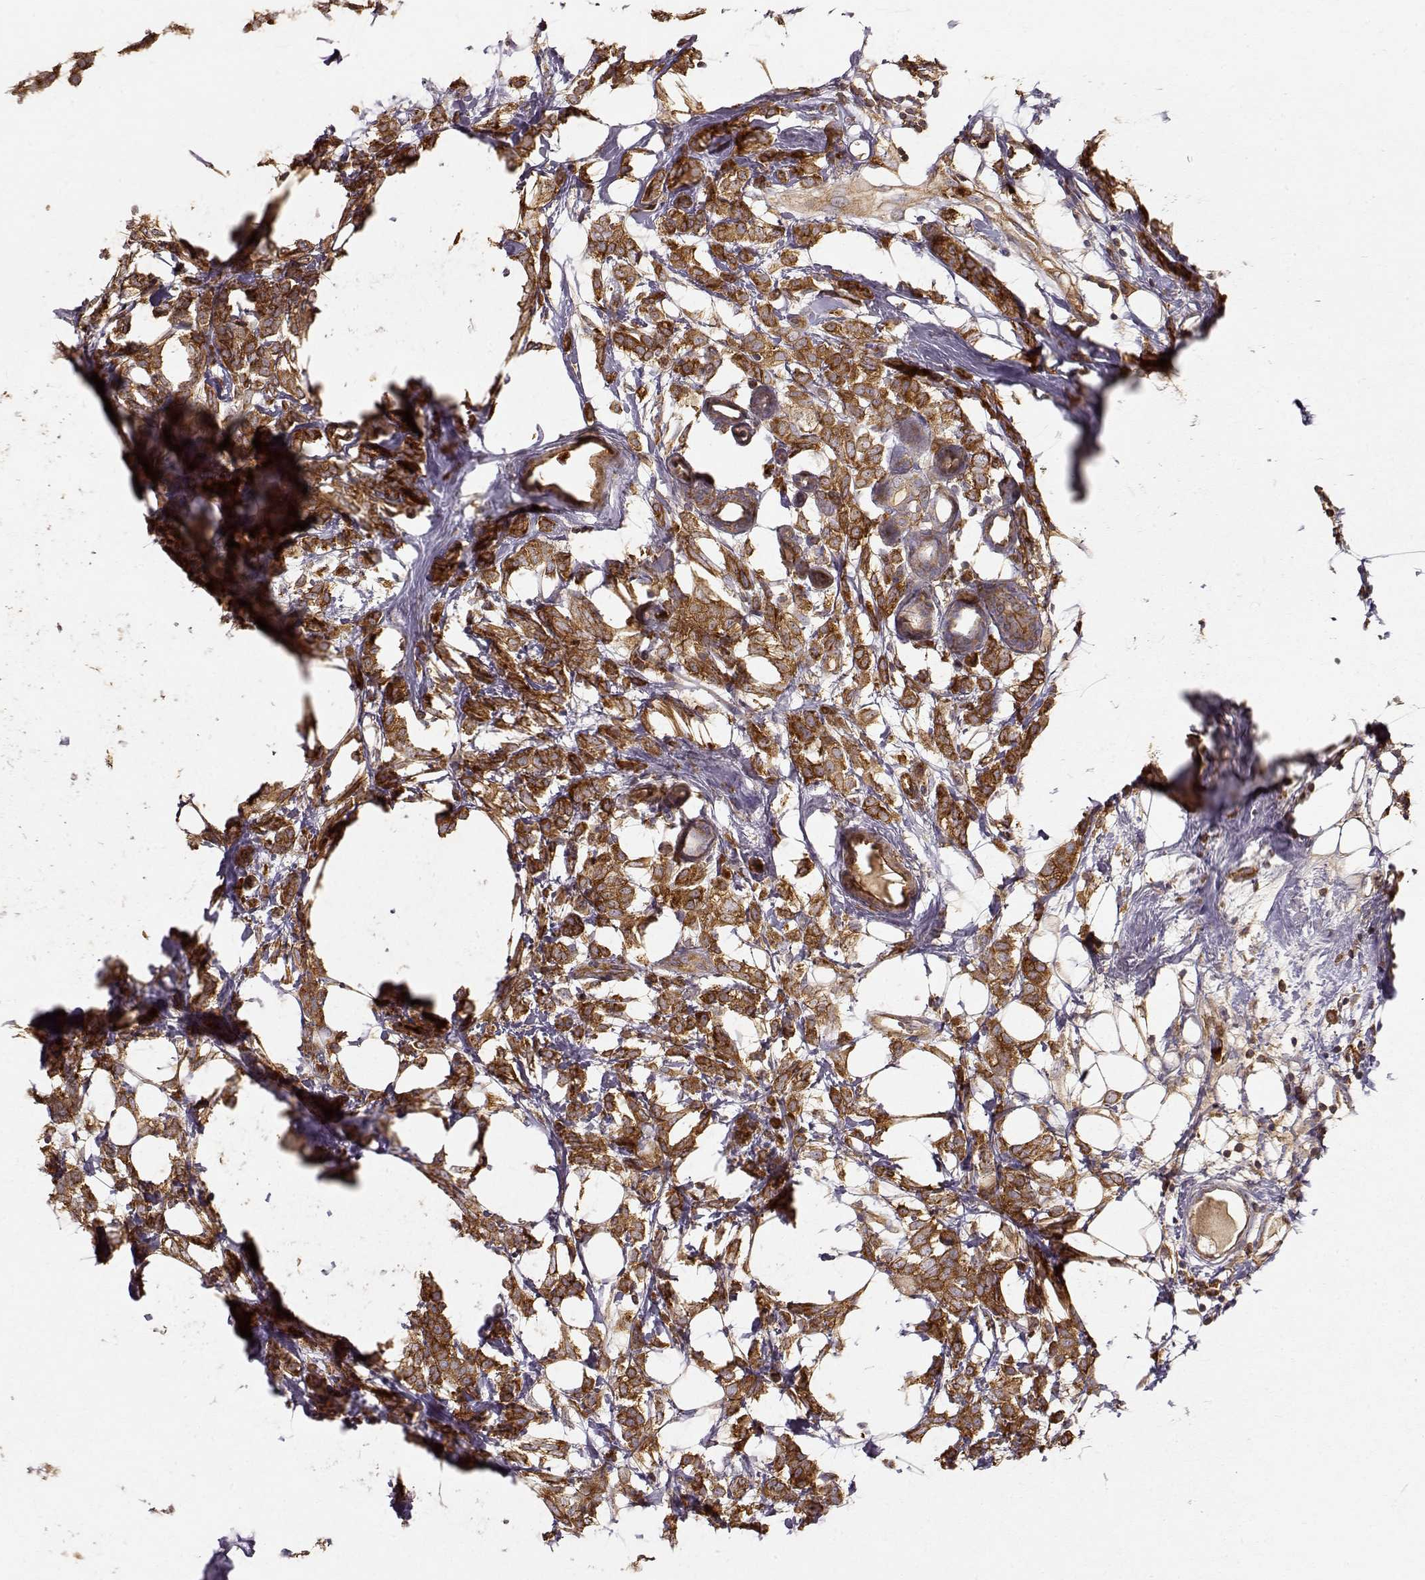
{"staining": {"intensity": "strong", "quantity": ">75%", "location": "cytoplasmic/membranous"}, "tissue": "breast cancer", "cell_type": "Tumor cells", "image_type": "cancer", "snomed": [{"axis": "morphology", "description": "Lobular carcinoma"}, {"axis": "topography", "description": "Breast"}], "caption": "IHC photomicrograph of neoplastic tissue: breast cancer stained using IHC reveals high levels of strong protein expression localized specifically in the cytoplasmic/membranous of tumor cells, appearing as a cytoplasmic/membranous brown color.", "gene": "ARHGEF2", "patient": {"sex": "female", "age": 49}}